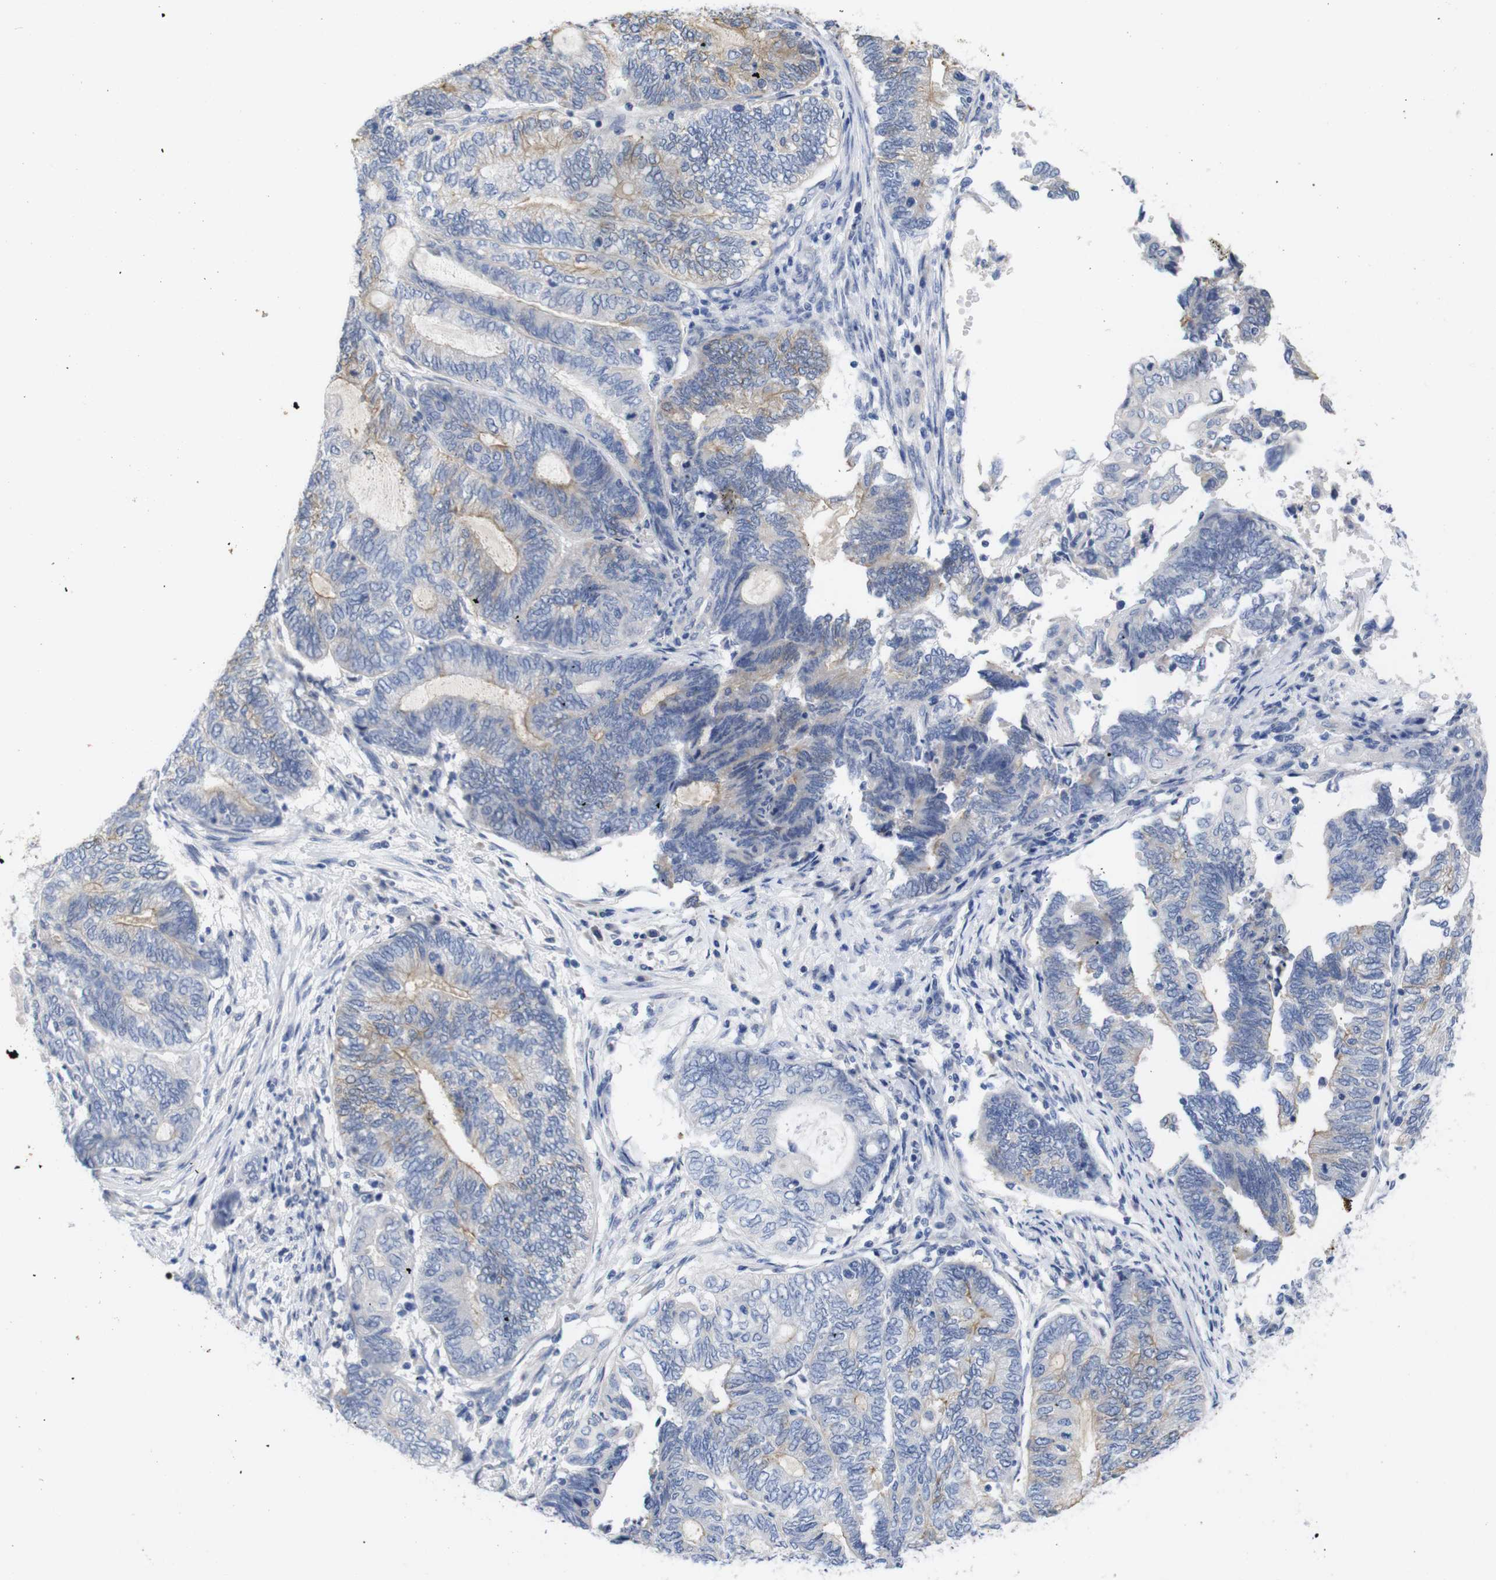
{"staining": {"intensity": "moderate", "quantity": "<25%", "location": "cytoplasmic/membranous"}, "tissue": "endometrial cancer", "cell_type": "Tumor cells", "image_type": "cancer", "snomed": [{"axis": "morphology", "description": "Adenocarcinoma, NOS"}, {"axis": "topography", "description": "Uterus"}, {"axis": "topography", "description": "Endometrium"}], "caption": "A brown stain highlights moderate cytoplasmic/membranous positivity of a protein in endometrial cancer (adenocarcinoma) tumor cells.", "gene": "TNNI3", "patient": {"sex": "female", "age": 70}}